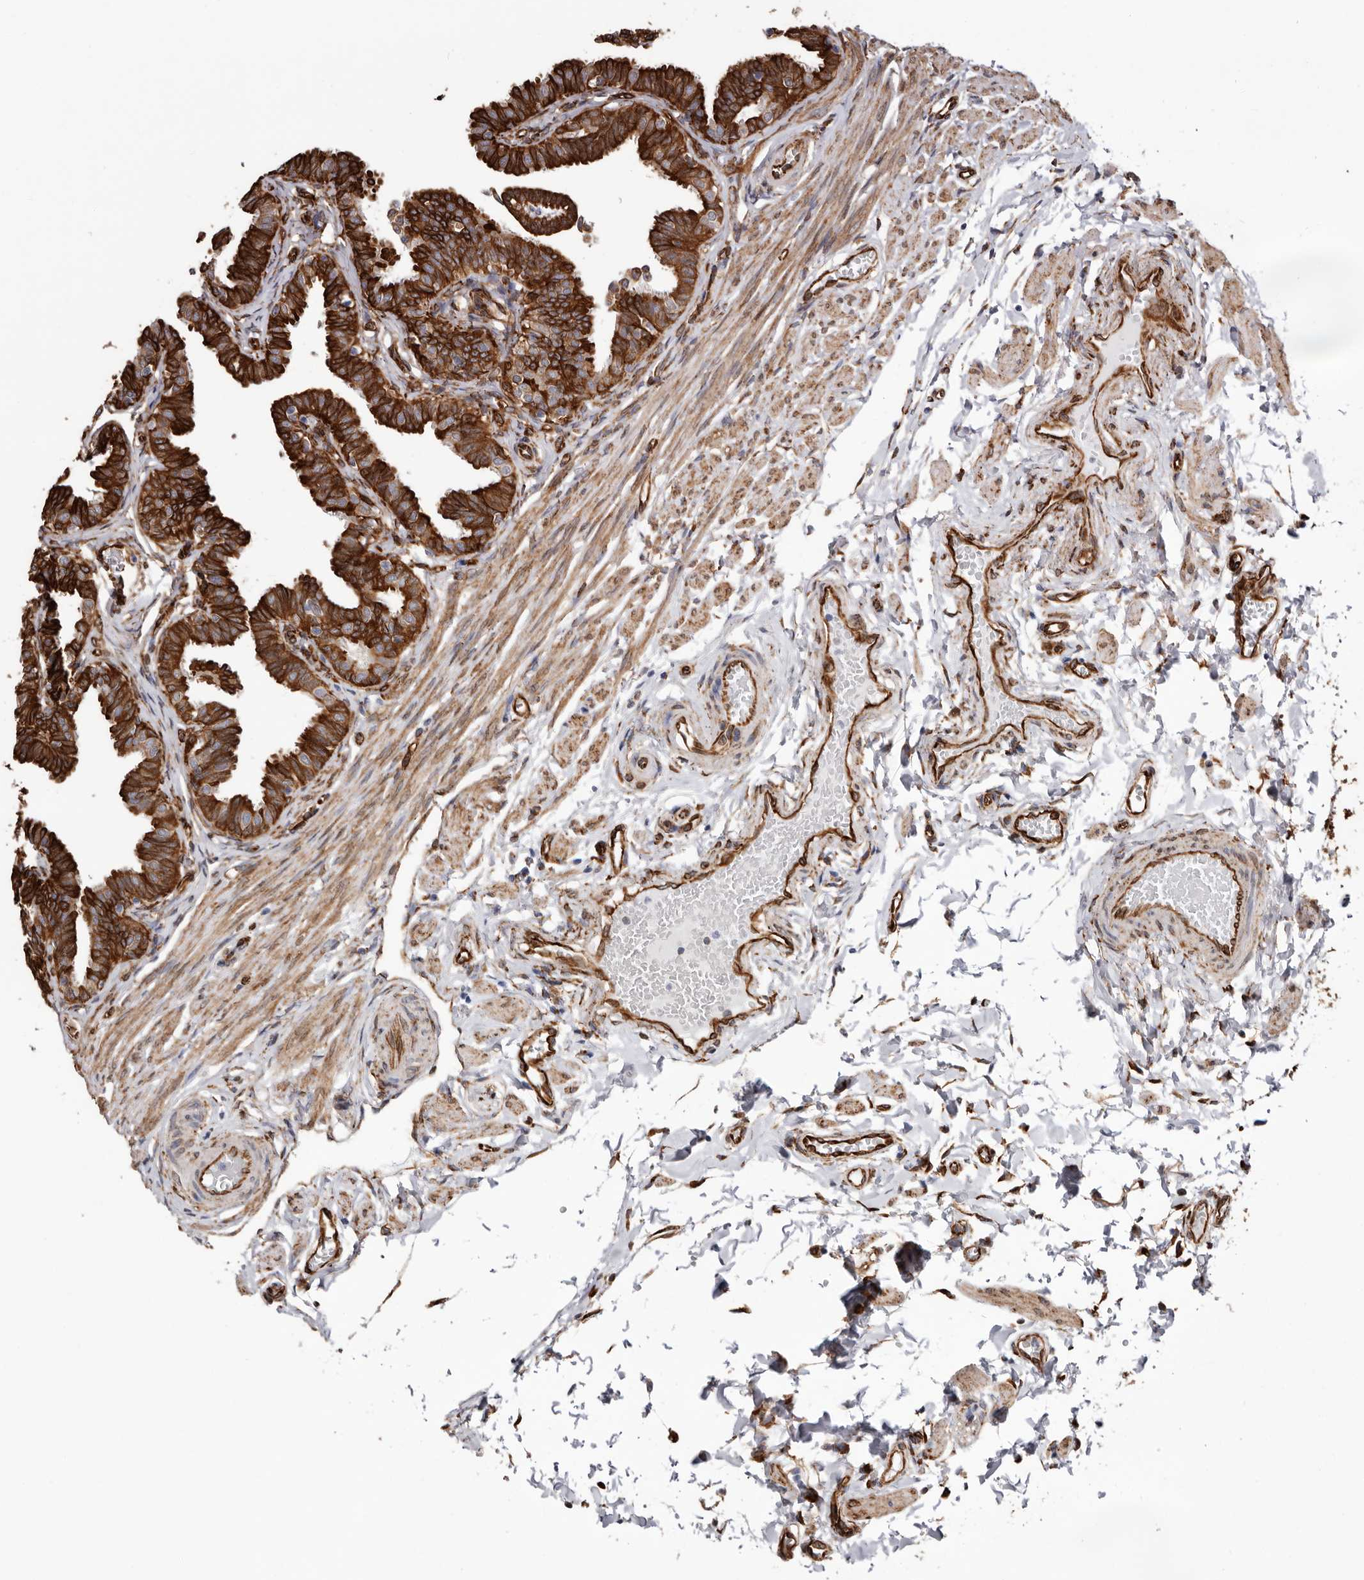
{"staining": {"intensity": "strong", "quantity": ">75%", "location": "cytoplasmic/membranous"}, "tissue": "fallopian tube", "cell_type": "Glandular cells", "image_type": "normal", "snomed": [{"axis": "morphology", "description": "Normal tissue, NOS"}, {"axis": "topography", "description": "Fallopian tube"}, {"axis": "topography", "description": "Ovary"}], "caption": "An immunohistochemistry (IHC) image of unremarkable tissue is shown. Protein staining in brown shows strong cytoplasmic/membranous positivity in fallopian tube within glandular cells. (IHC, brightfield microscopy, high magnification).", "gene": "SEMA3E", "patient": {"sex": "female", "age": 23}}